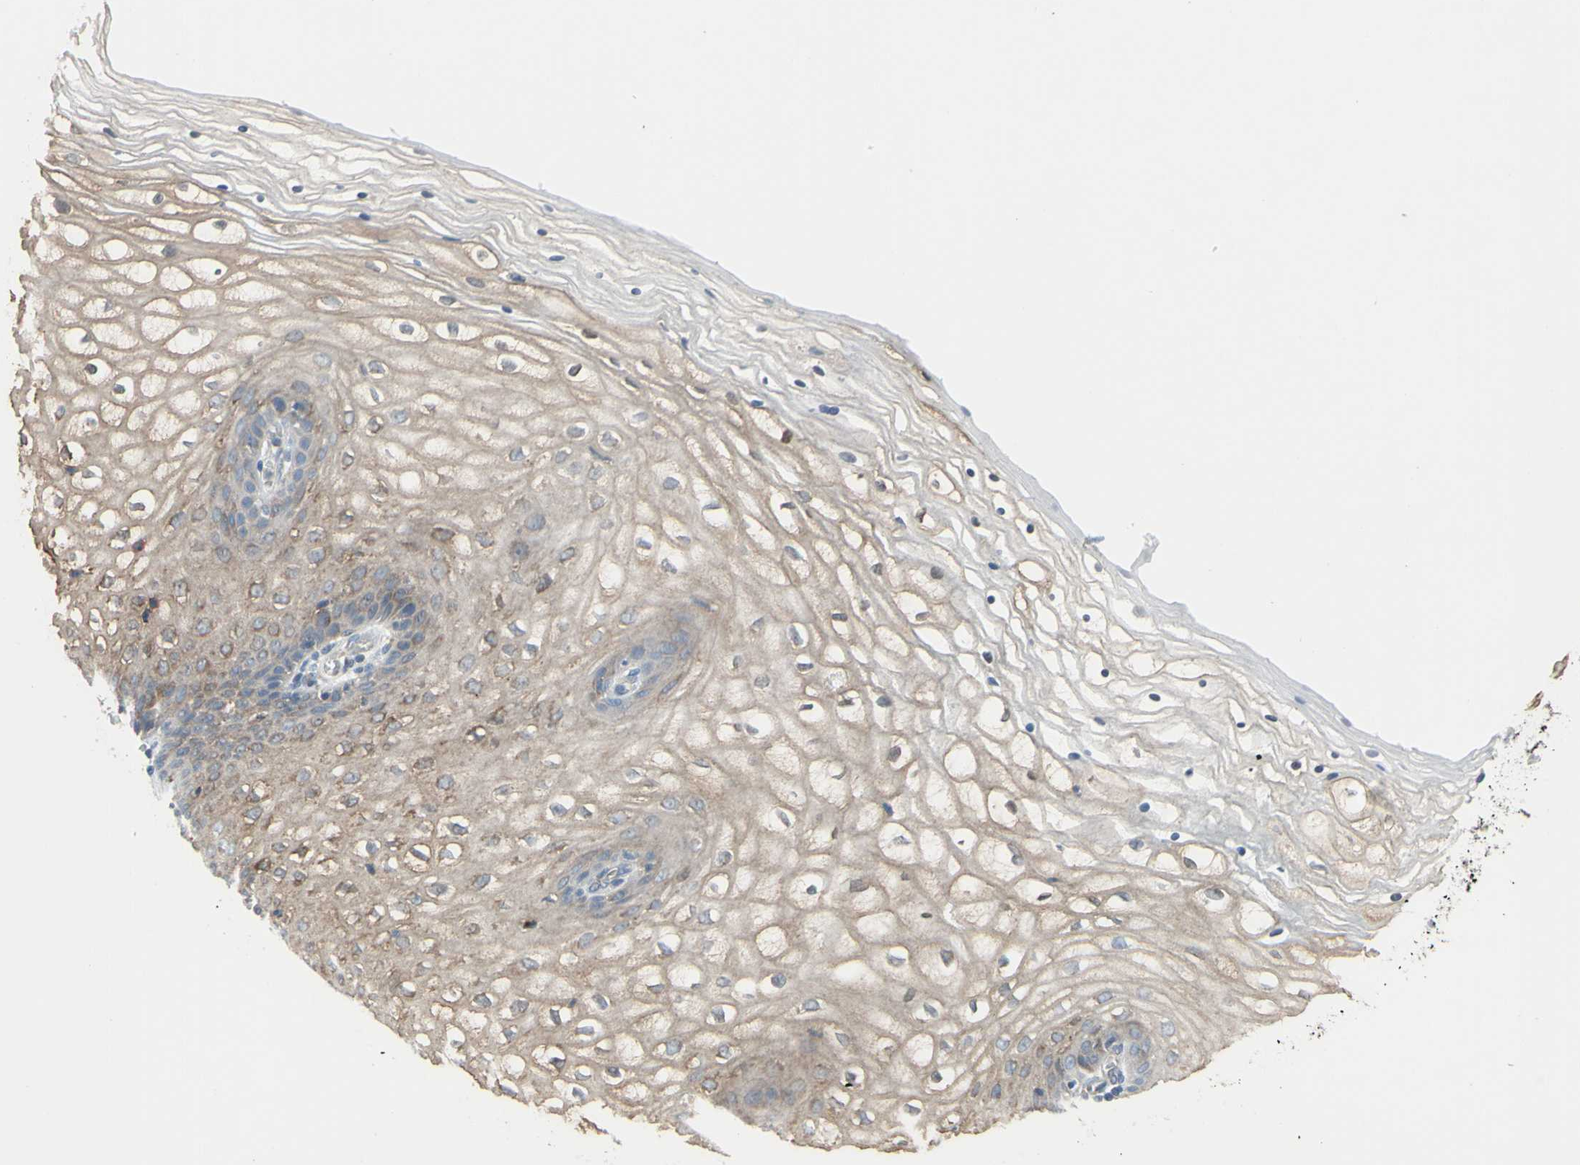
{"staining": {"intensity": "weak", "quantity": "25%-75%", "location": "cytoplasmic/membranous"}, "tissue": "vagina", "cell_type": "Squamous epithelial cells", "image_type": "normal", "snomed": [{"axis": "morphology", "description": "Normal tissue, NOS"}, {"axis": "topography", "description": "Vagina"}], "caption": "Immunohistochemical staining of unremarkable vagina demonstrates weak cytoplasmic/membranous protein staining in approximately 25%-75% of squamous epithelial cells.", "gene": "FAM171B", "patient": {"sex": "female", "age": 34}}